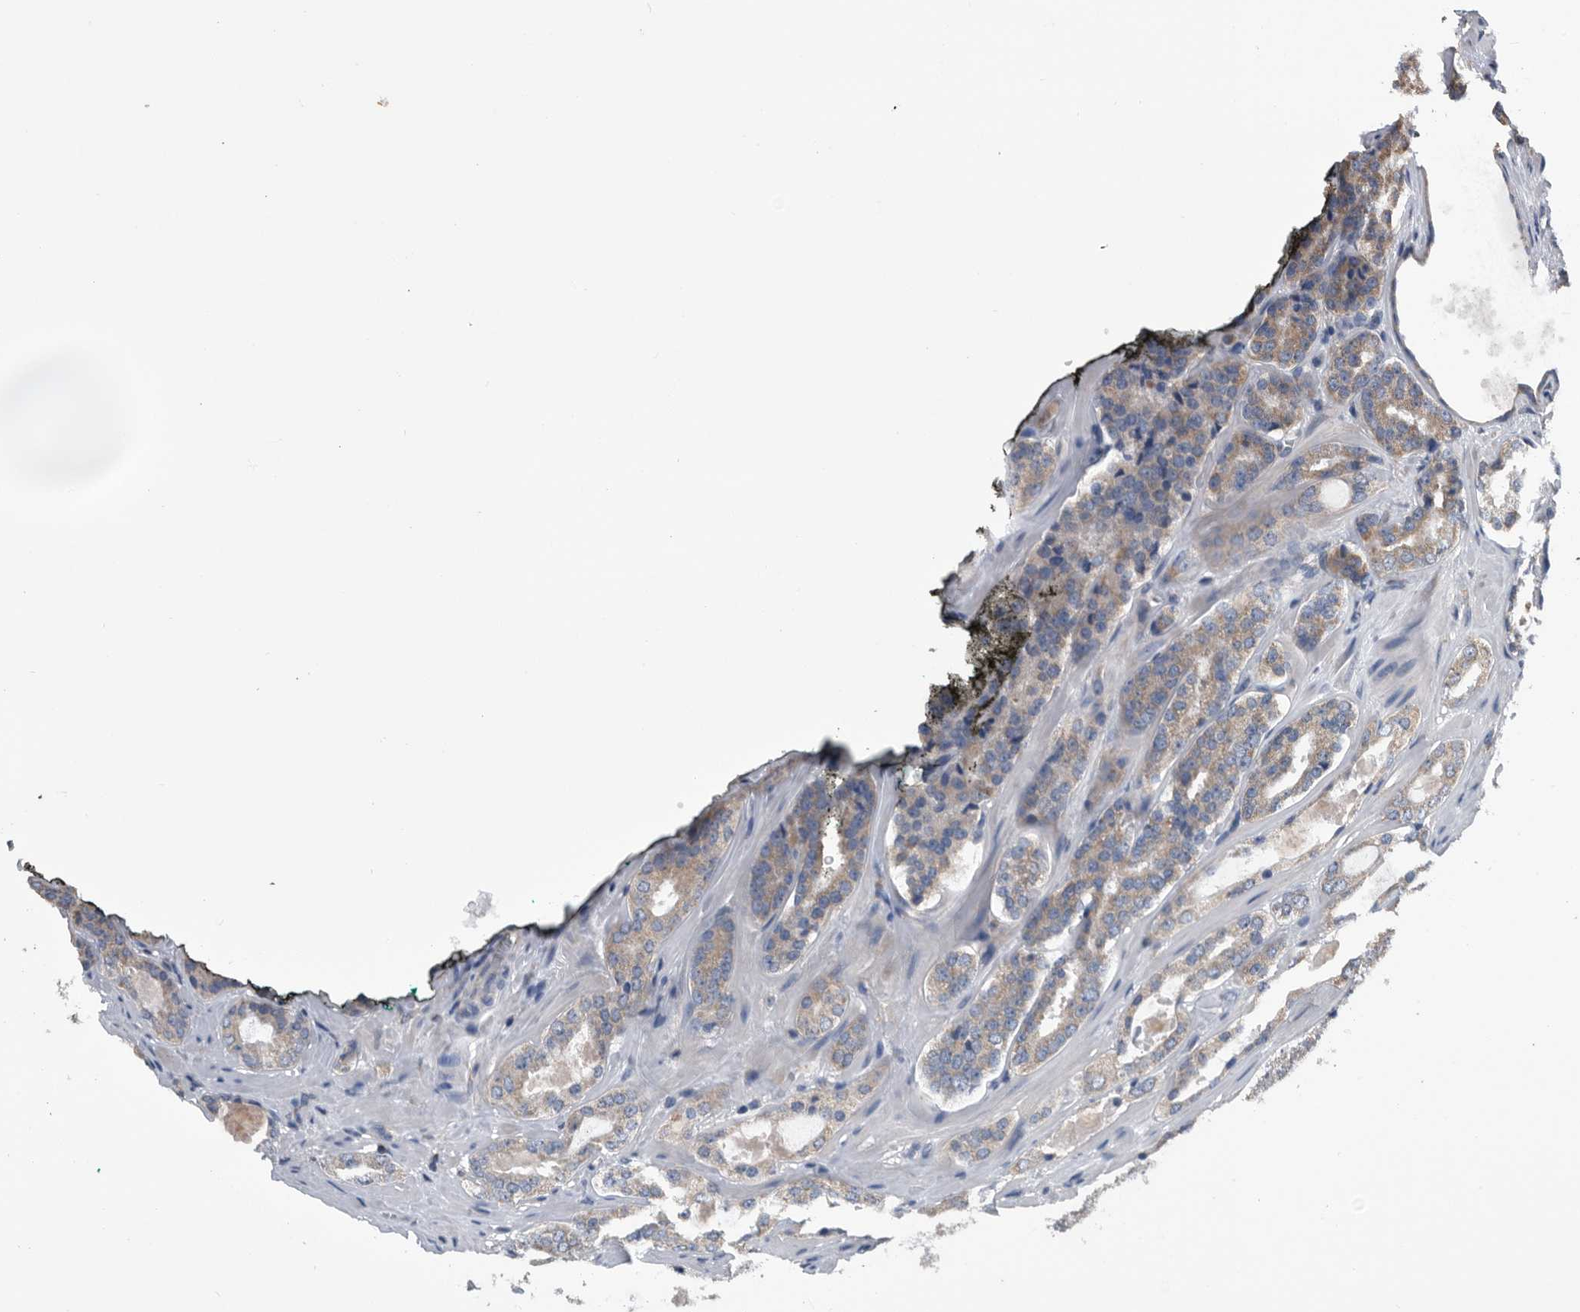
{"staining": {"intensity": "moderate", "quantity": ">75%", "location": "cytoplasmic/membranous"}, "tissue": "prostate cancer", "cell_type": "Tumor cells", "image_type": "cancer", "snomed": [{"axis": "morphology", "description": "Adenocarcinoma, High grade"}, {"axis": "topography", "description": "Prostate"}], "caption": "Tumor cells display moderate cytoplasmic/membranous staining in about >75% of cells in prostate cancer.", "gene": "NRBP1", "patient": {"sex": "male", "age": 60}}